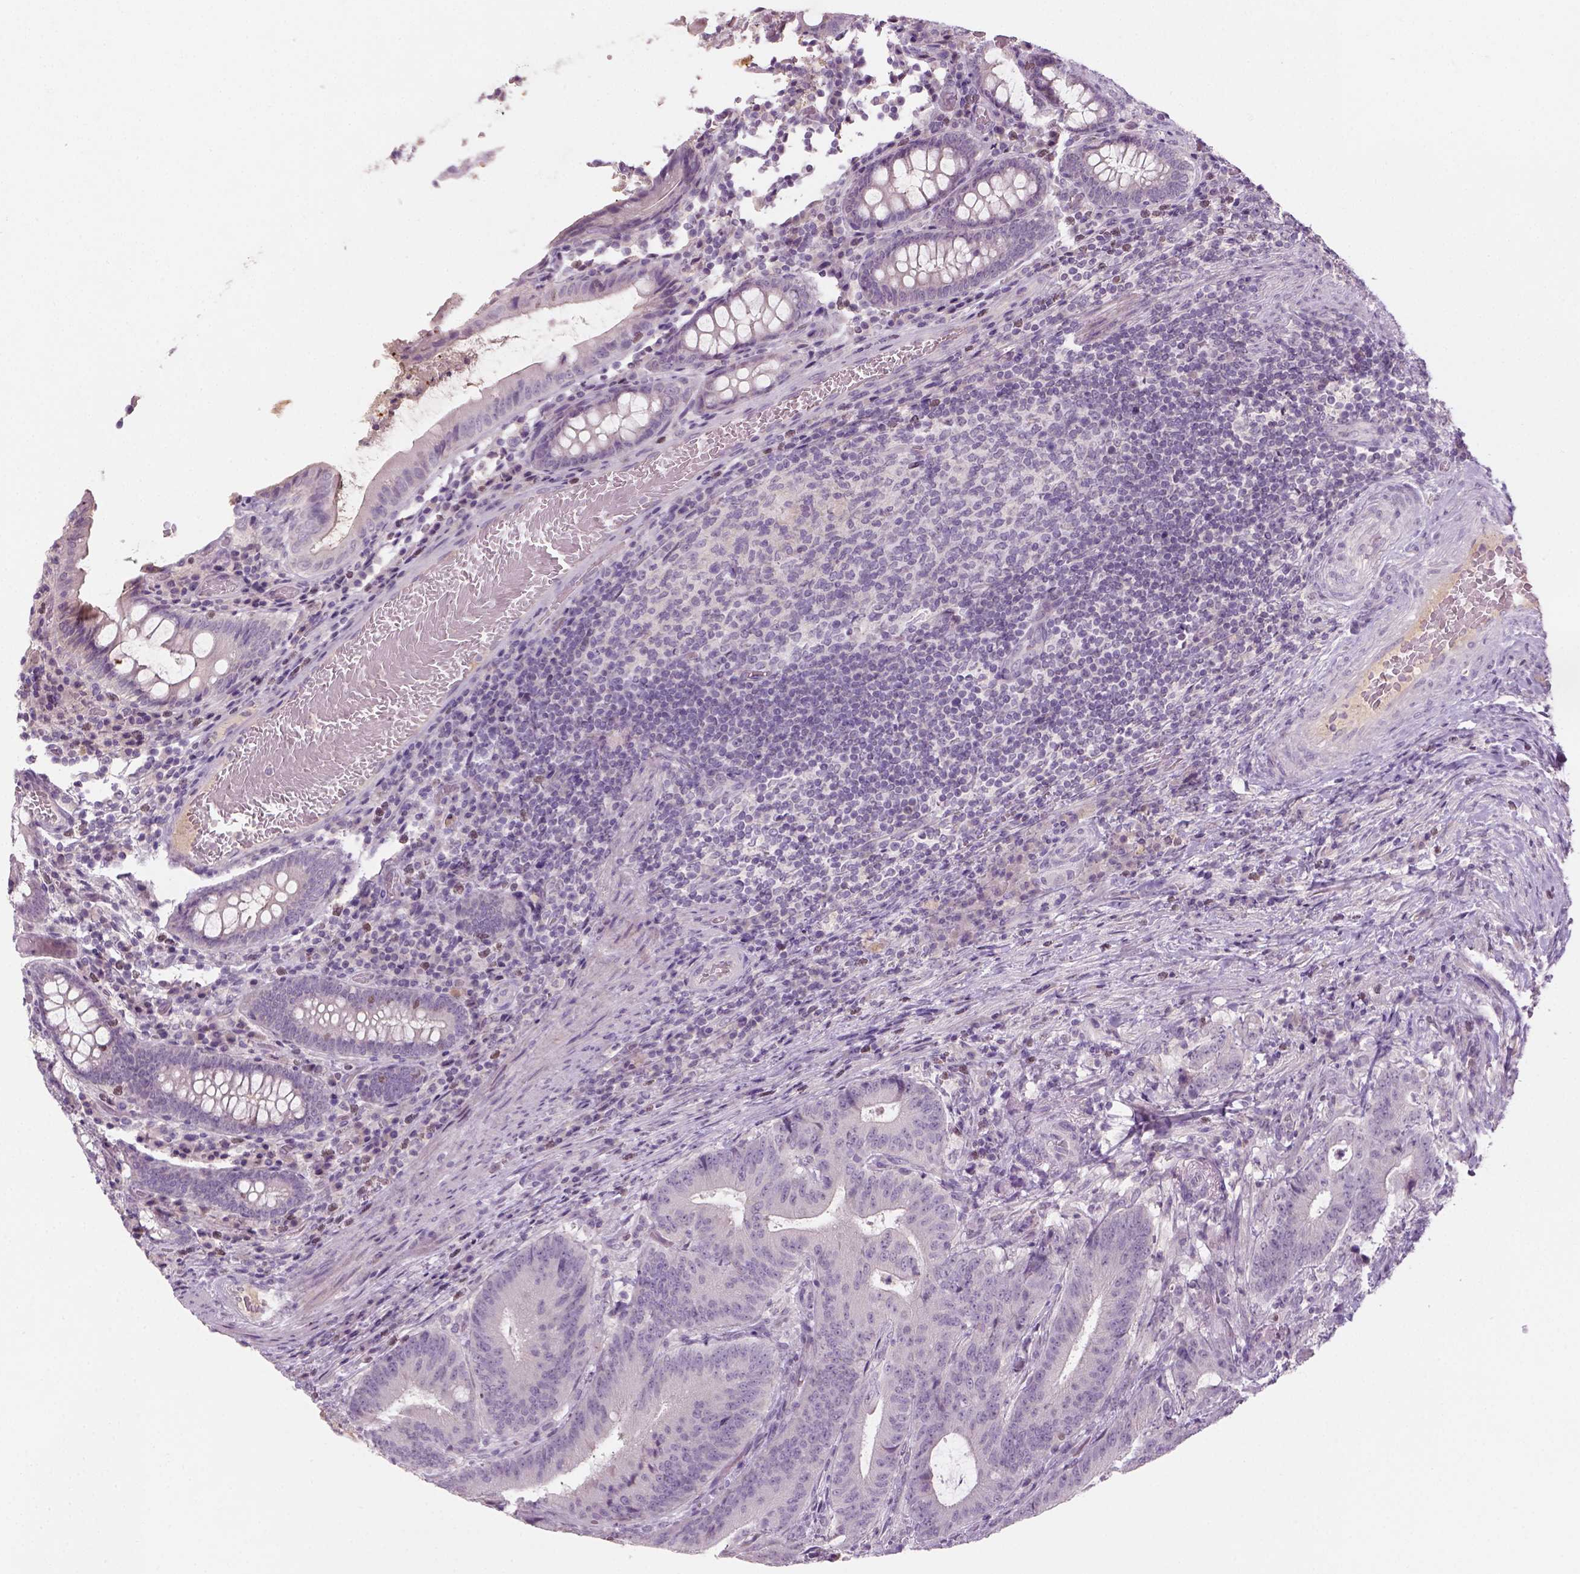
{"staining": {"intensity": "negative", "quantity": "none", "location": "none"}, "tissue": "colorectal cancer", "cell_type": "Tumor cells", "image_type": "cancer", "snomed": [{"axis": "morphology", "description": "Adenocarcinoma, NOS"}, {"axis": "topography", "description": "Colon"}], "caption": "Tumor cells are negative for brown protein staining in colorectal cancer.", "gene": "GFI1B", "patient": {"sex": "female", "age": 43}}